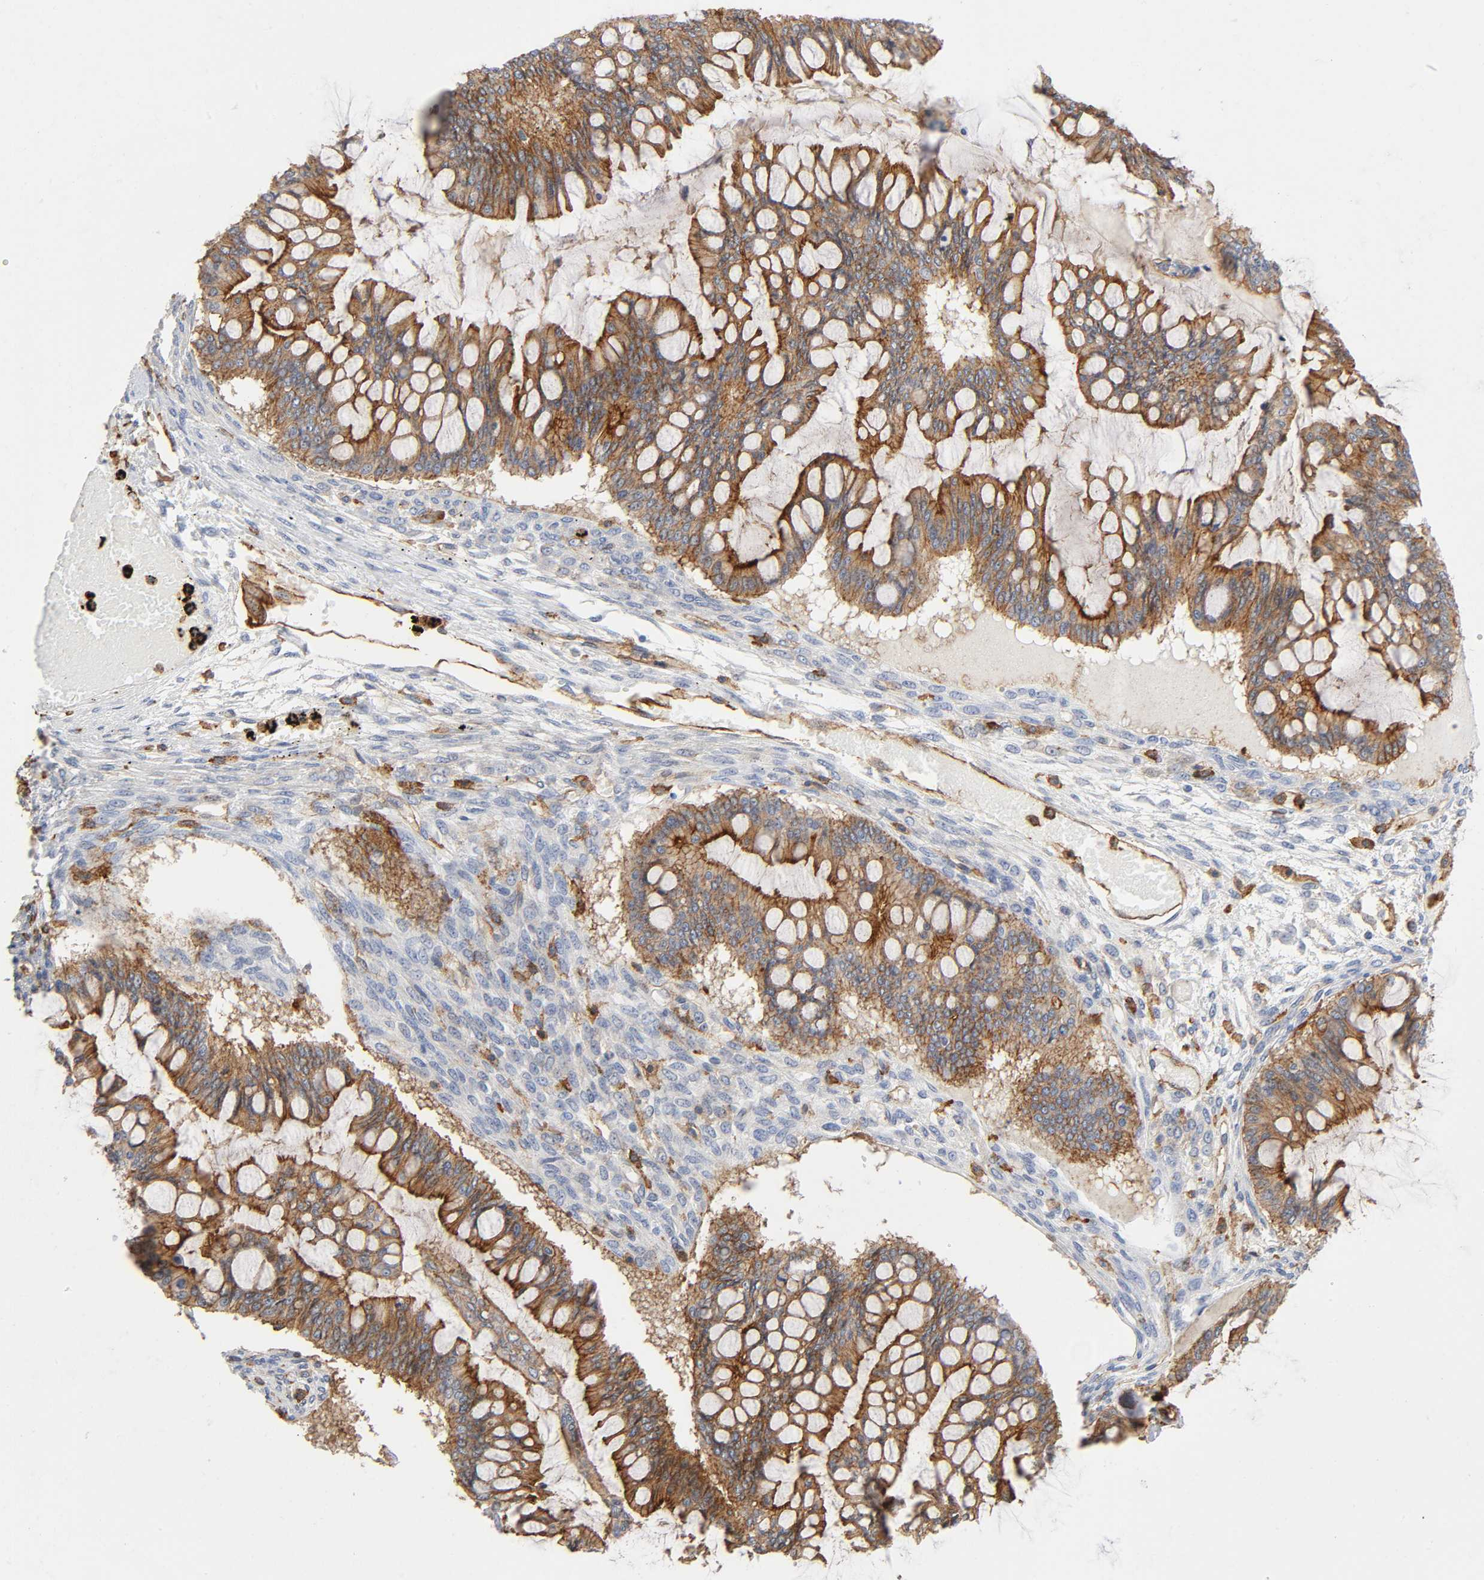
{"staining": {"intensity": "moderate", "quantity": ">75%", "location": "cytoplasmic/membranous"}, "tissue": "ovarian cancer", "cell_type": "Tumor cells", "image_type": "cancer", "snomed": [{"axis": "morphology", "description": "Cystadenocarcinoma, mucinous, NOS"}, {"axis": "topography", "description": "Ovary"}], "caption": "Immunohistochemical staining of human ovarian mucinous cystadenocarcinoma demonstrates medium levels of moderate cytoplasmic/membranous protein expression in approximately >75% of tumor cells.", "gene": "LYN", "patient": {"sex": "female", "age": 73}}